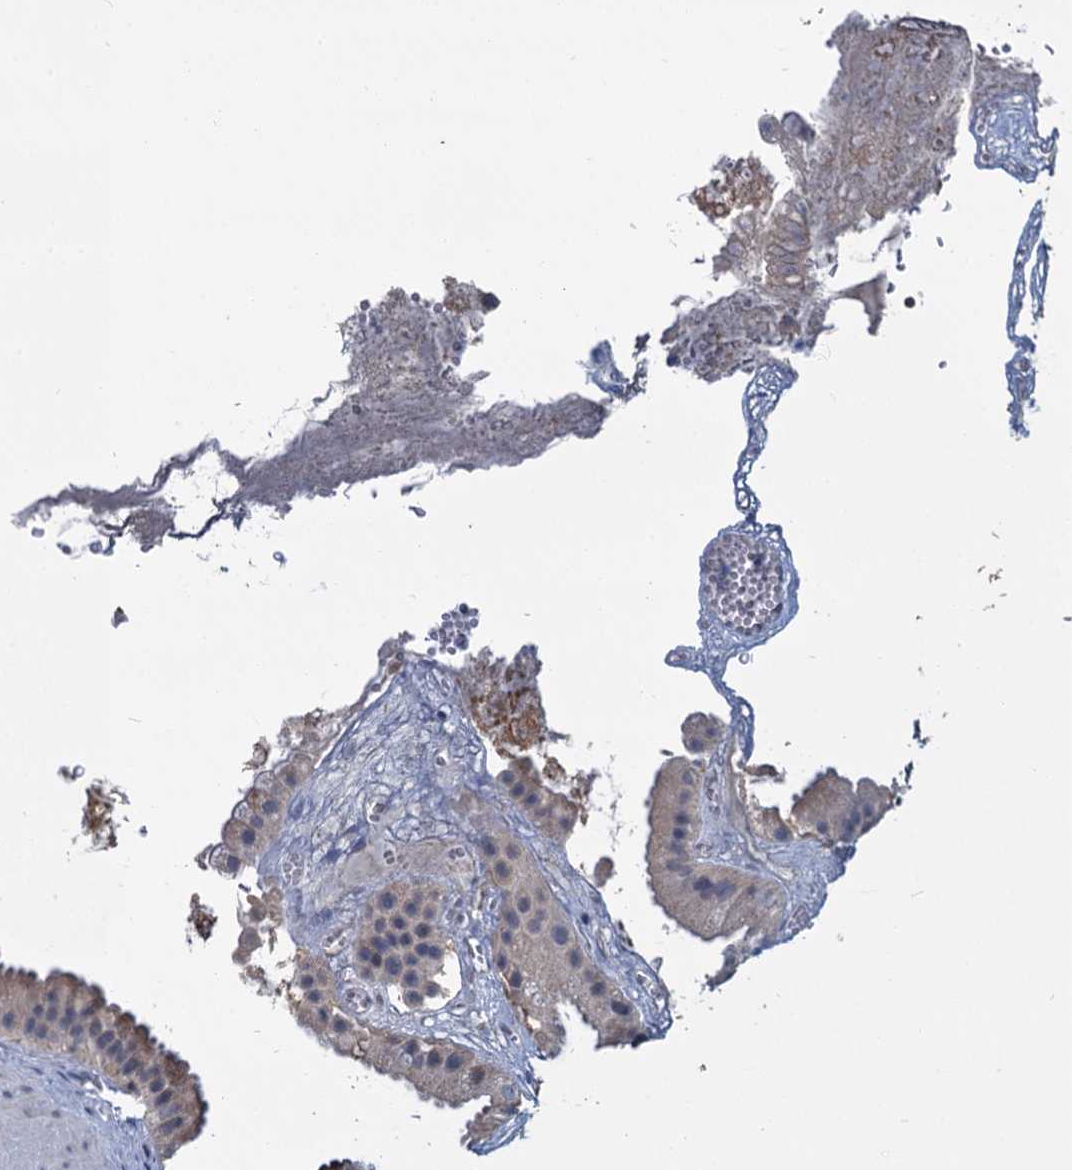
{"staining": {"intensity": "weak", "quantity": "<25%", "location": "cytoplasmic/membranous"}, "tissue": "gallbladder", "cell_type": "Glandular cells", "image_type": "normal", "snomed": [{"axis": "morphology", "description": "Normal tissue, NOS"}, {"axis": "topography", "description": "Gallbladder"}], "caption": "Immunohistochemistry of normal gallbladder exhibits no expression in glandular cells.", "gene": "ANKRD42", "patient": {"sex": "male", "age": 55}}